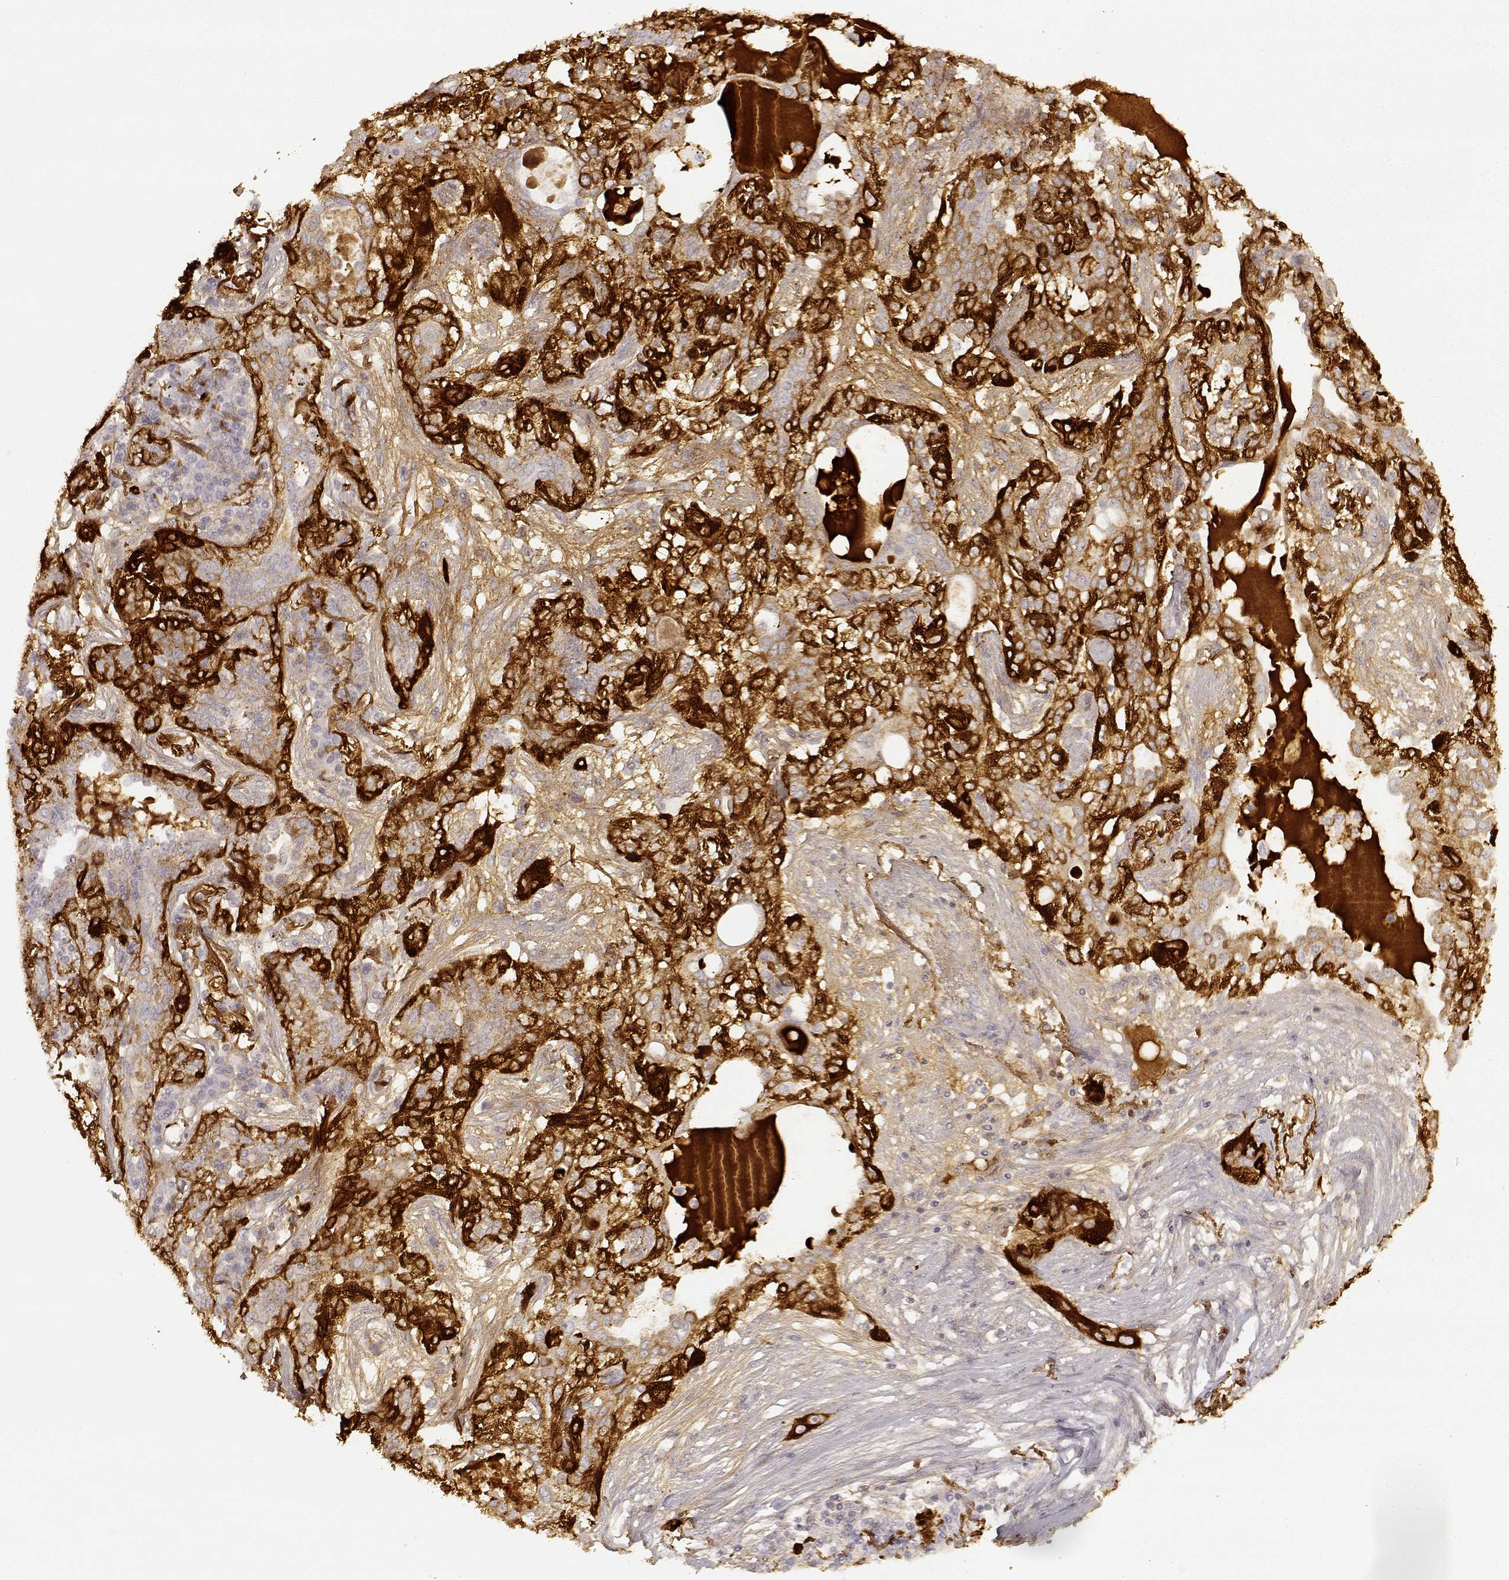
{"staining": {"intensity": "strong", "quantity": "<25%", "location": "cytoplasmic/membranous"}, "tissue": "lung cancer", "cell_type": "Tumor cells", "image_type": "cancer", "snomed": [{"axis": "morphology", "description": "Squamous cell carcinoma, NOS"}, {"axis": "topography", "description": "Lung"}], "caption": "Human lung cancer stained for a protein (brown) exhibits strong cytoplasmic/membranous positive staining in about <25% of tumor cells.", "gene": "LAMC2", "patient": {"sex": "female", "age": 70}}